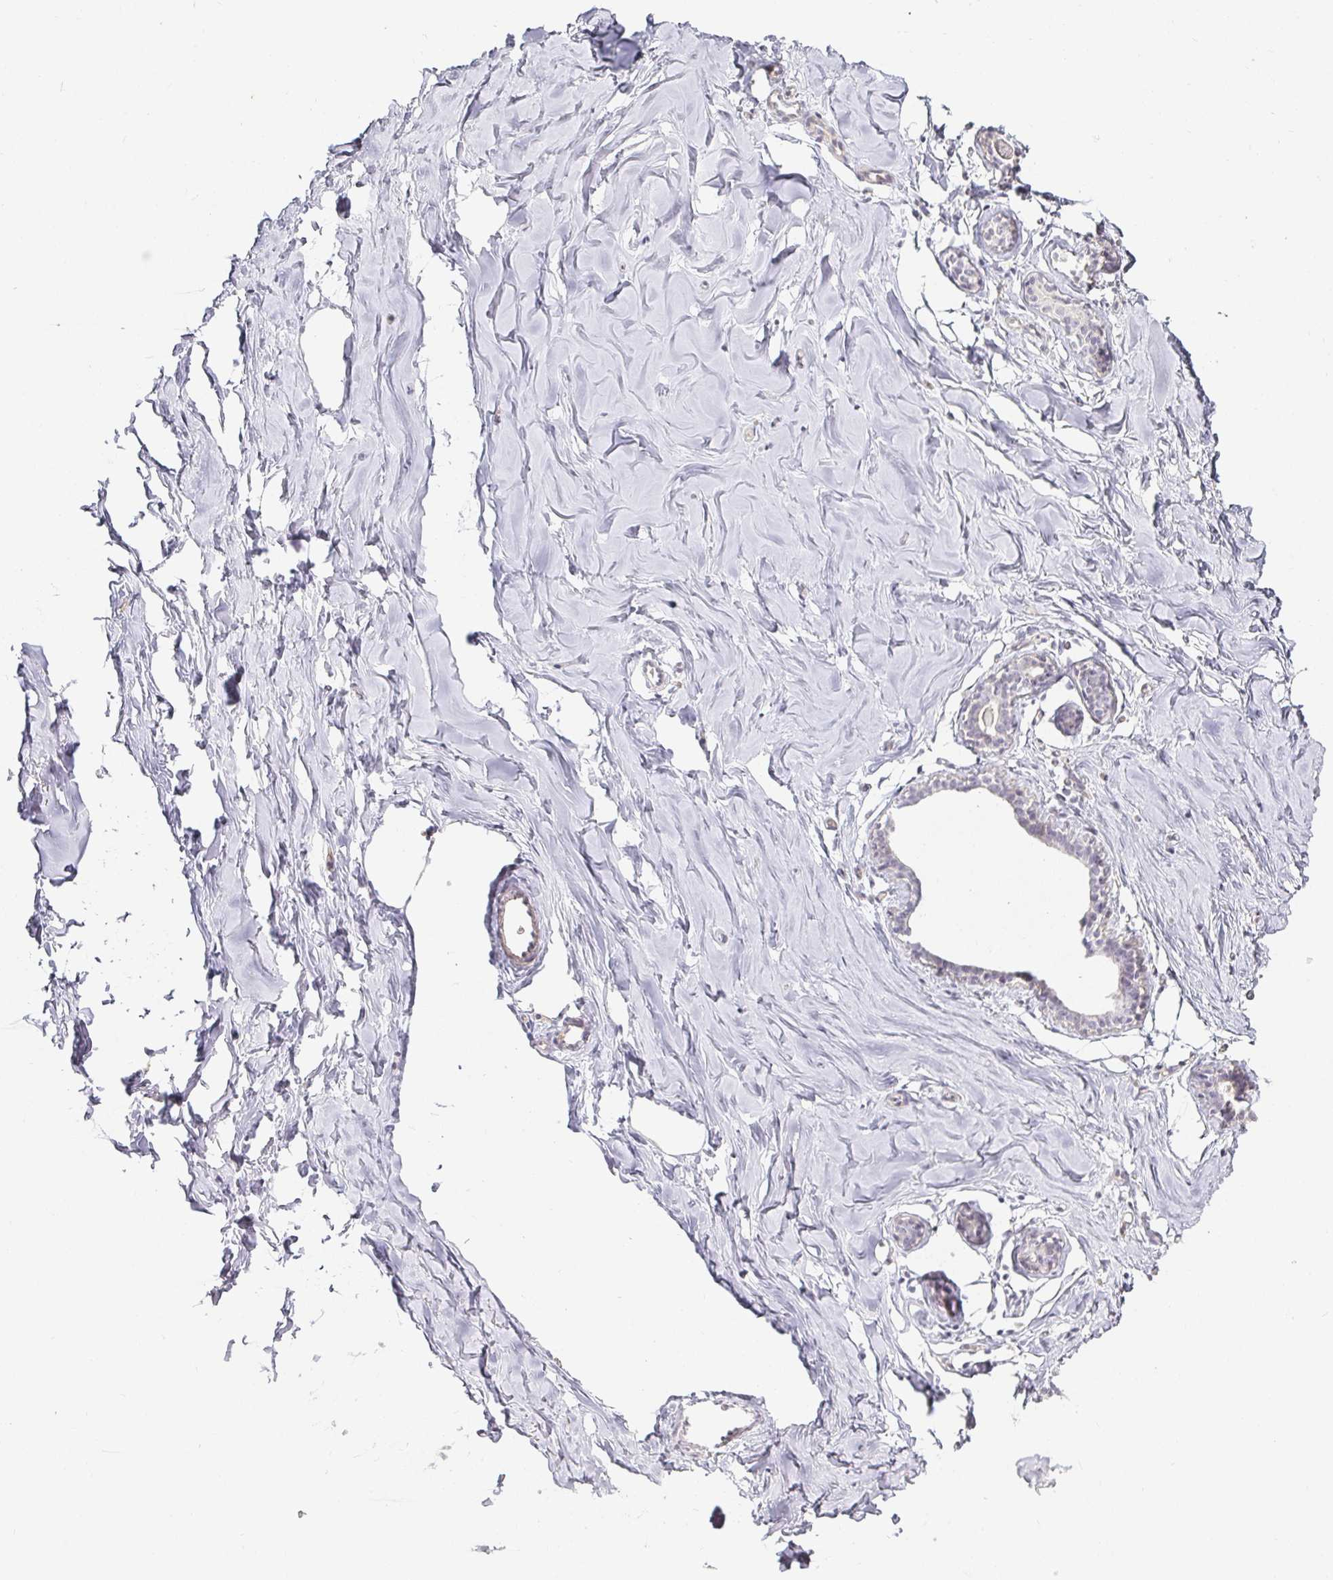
{"staining": {"intensity": "negative", "quantity": "none", "location": "none"}, "tissue": "breast", "cell_type": "Adipocytes", "image_type": "normal", "snomed": [{"axis": "morphology", "description": "Normal tissue, NOS"}, {"axis": "topography", "description": "Breast"}], "caption": "This is an immunohistochemistry (IHC) photomicrograph of unremarkable breast. There is no expression in adipocytes.", "gene": "ACAN", "patient": {"sex": "female", "age": 23}}